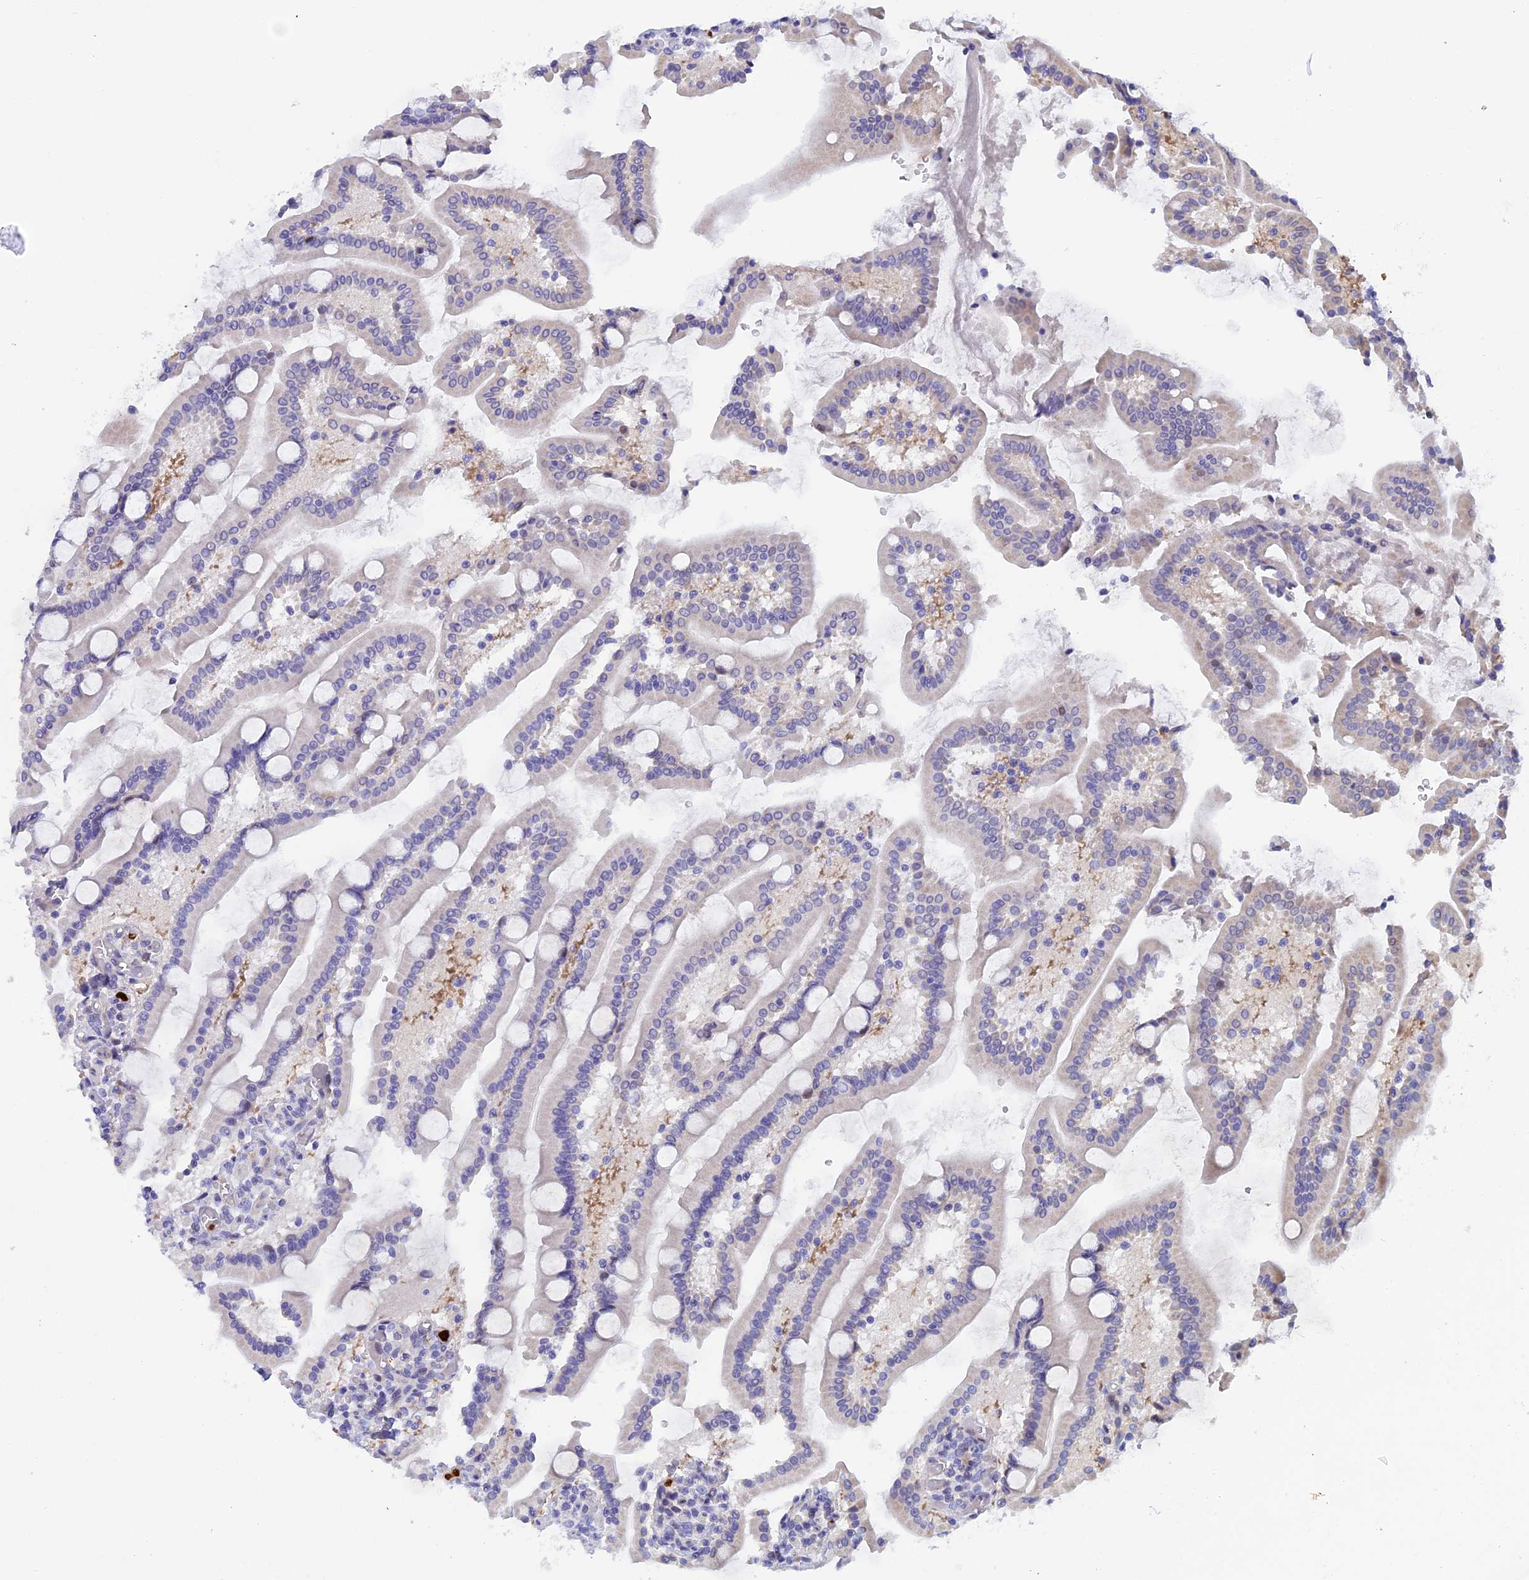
{"staining": {"intensity": "moderate", "quantity": "<25%", "location": "cytoplasmic/membranous"}, "tissue": "duodenum", "cell_type": "Glandular cells", "image_type": "normal", "snomed": [{"axis": "morphology", "description": "Normal tissue, NOS"}, {"axis": "topography", "description": "Duodenum"}], "caption": "Normal duodenum exhibits moderate cytoplasmic/membranous expression in about <25% of glandular cells, visualized by immunohistochemistry.", "gene": "SLC26A1", "patient": {"sex": "male", "age": 55}}